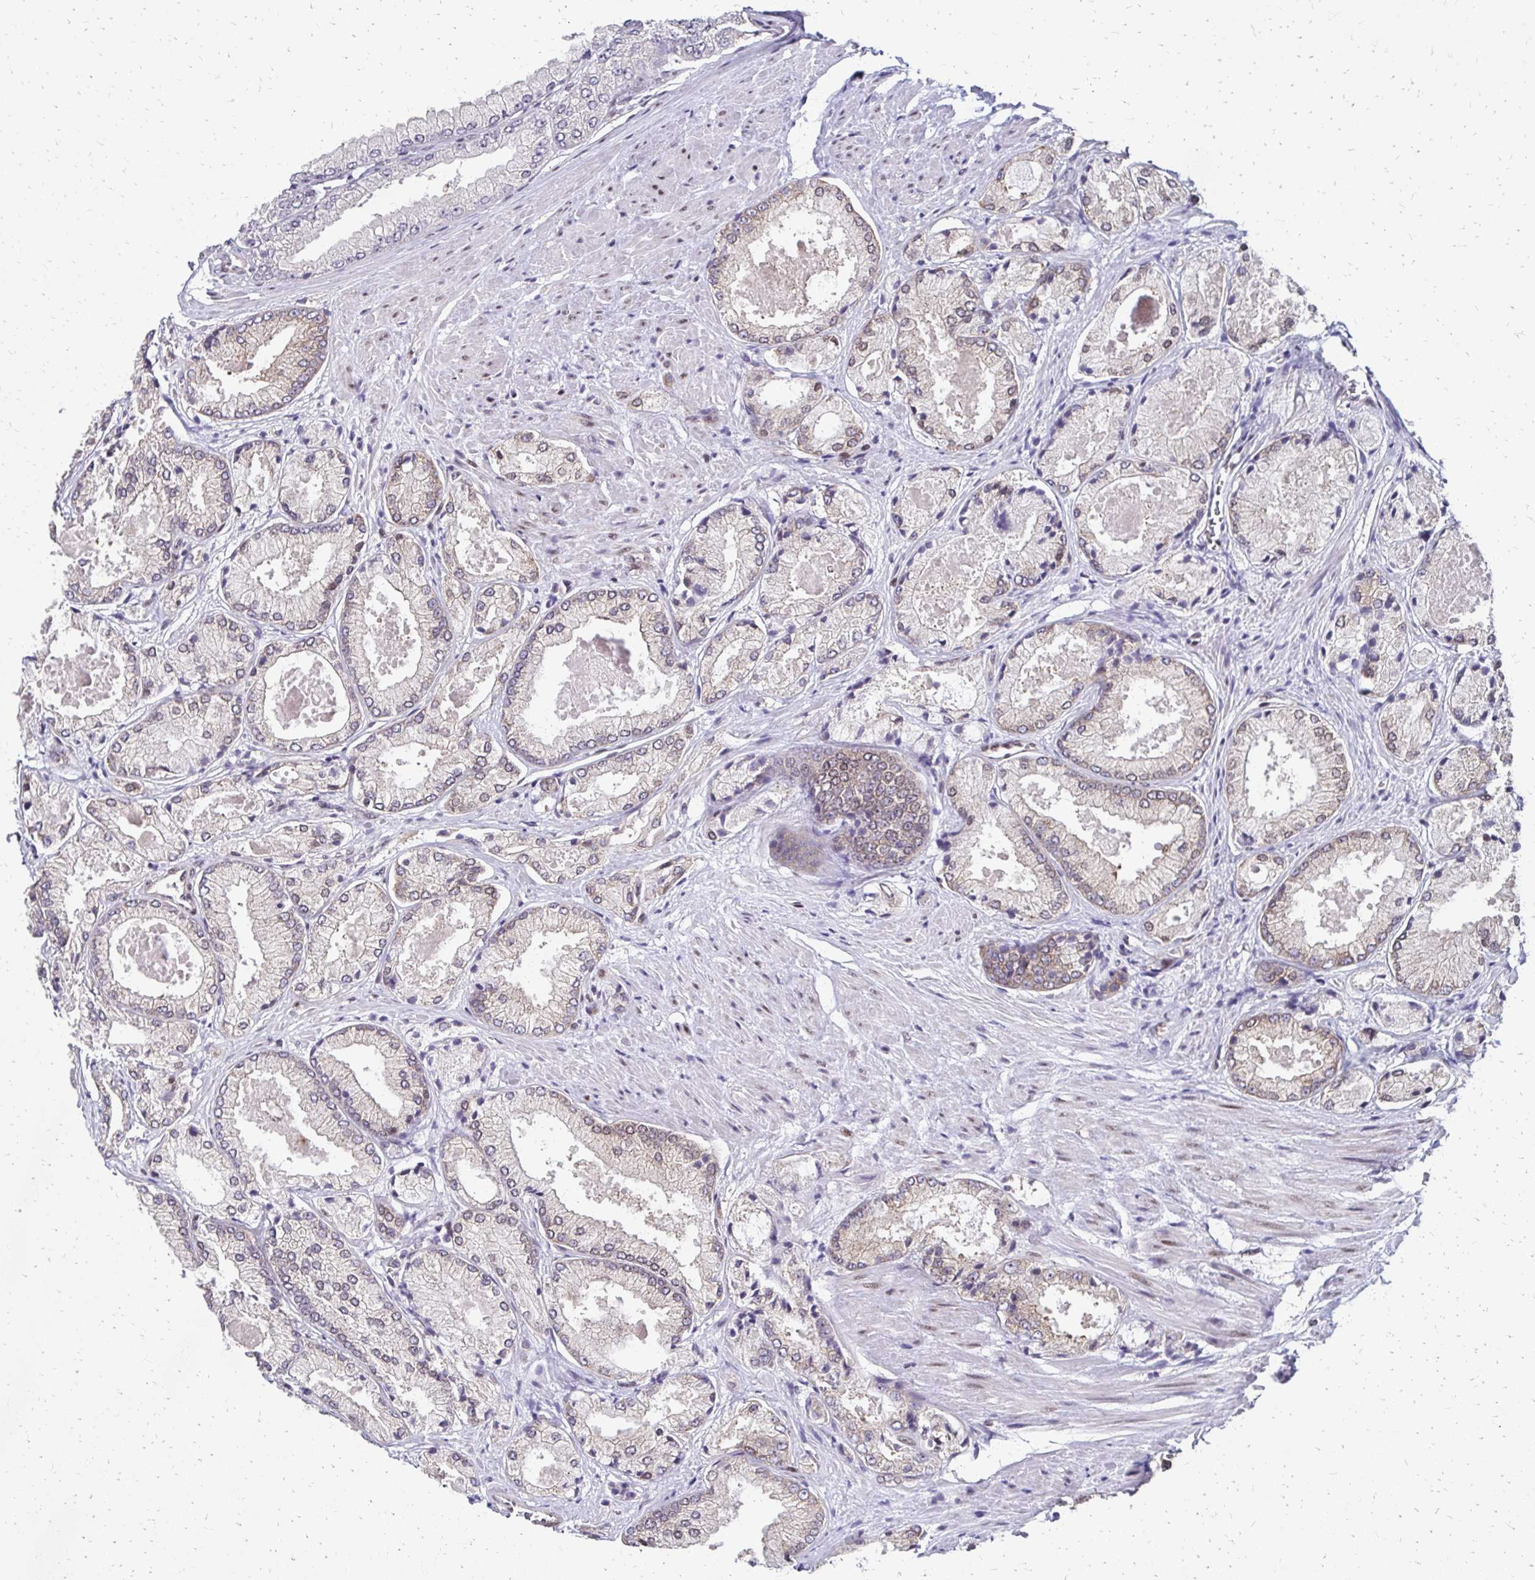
{"staining": {"intensity": "negative", "quantity": "none", "location": "none"}, "tissue": "prostate cancer", "cell_type": "Tumor cells", "image_type": "cancer", "snomed": [{"axis": "morphology", "description": "Adenocarcinoma, High grade"}, {"axis": "topography", "description": "Prostate"}], "caption": "The immunohistochemistry histopathology image has no significant expression in tumor cells of prostate high-grade adenocarcinoma tissue. The staining was performed using DAB to visualize the protein expression in brown, while the nuclei were stained in blue with hematoxylin (Magnification: 20x).", "gene": "CBX7", "patient": {"sex": "male", "age": 68}}